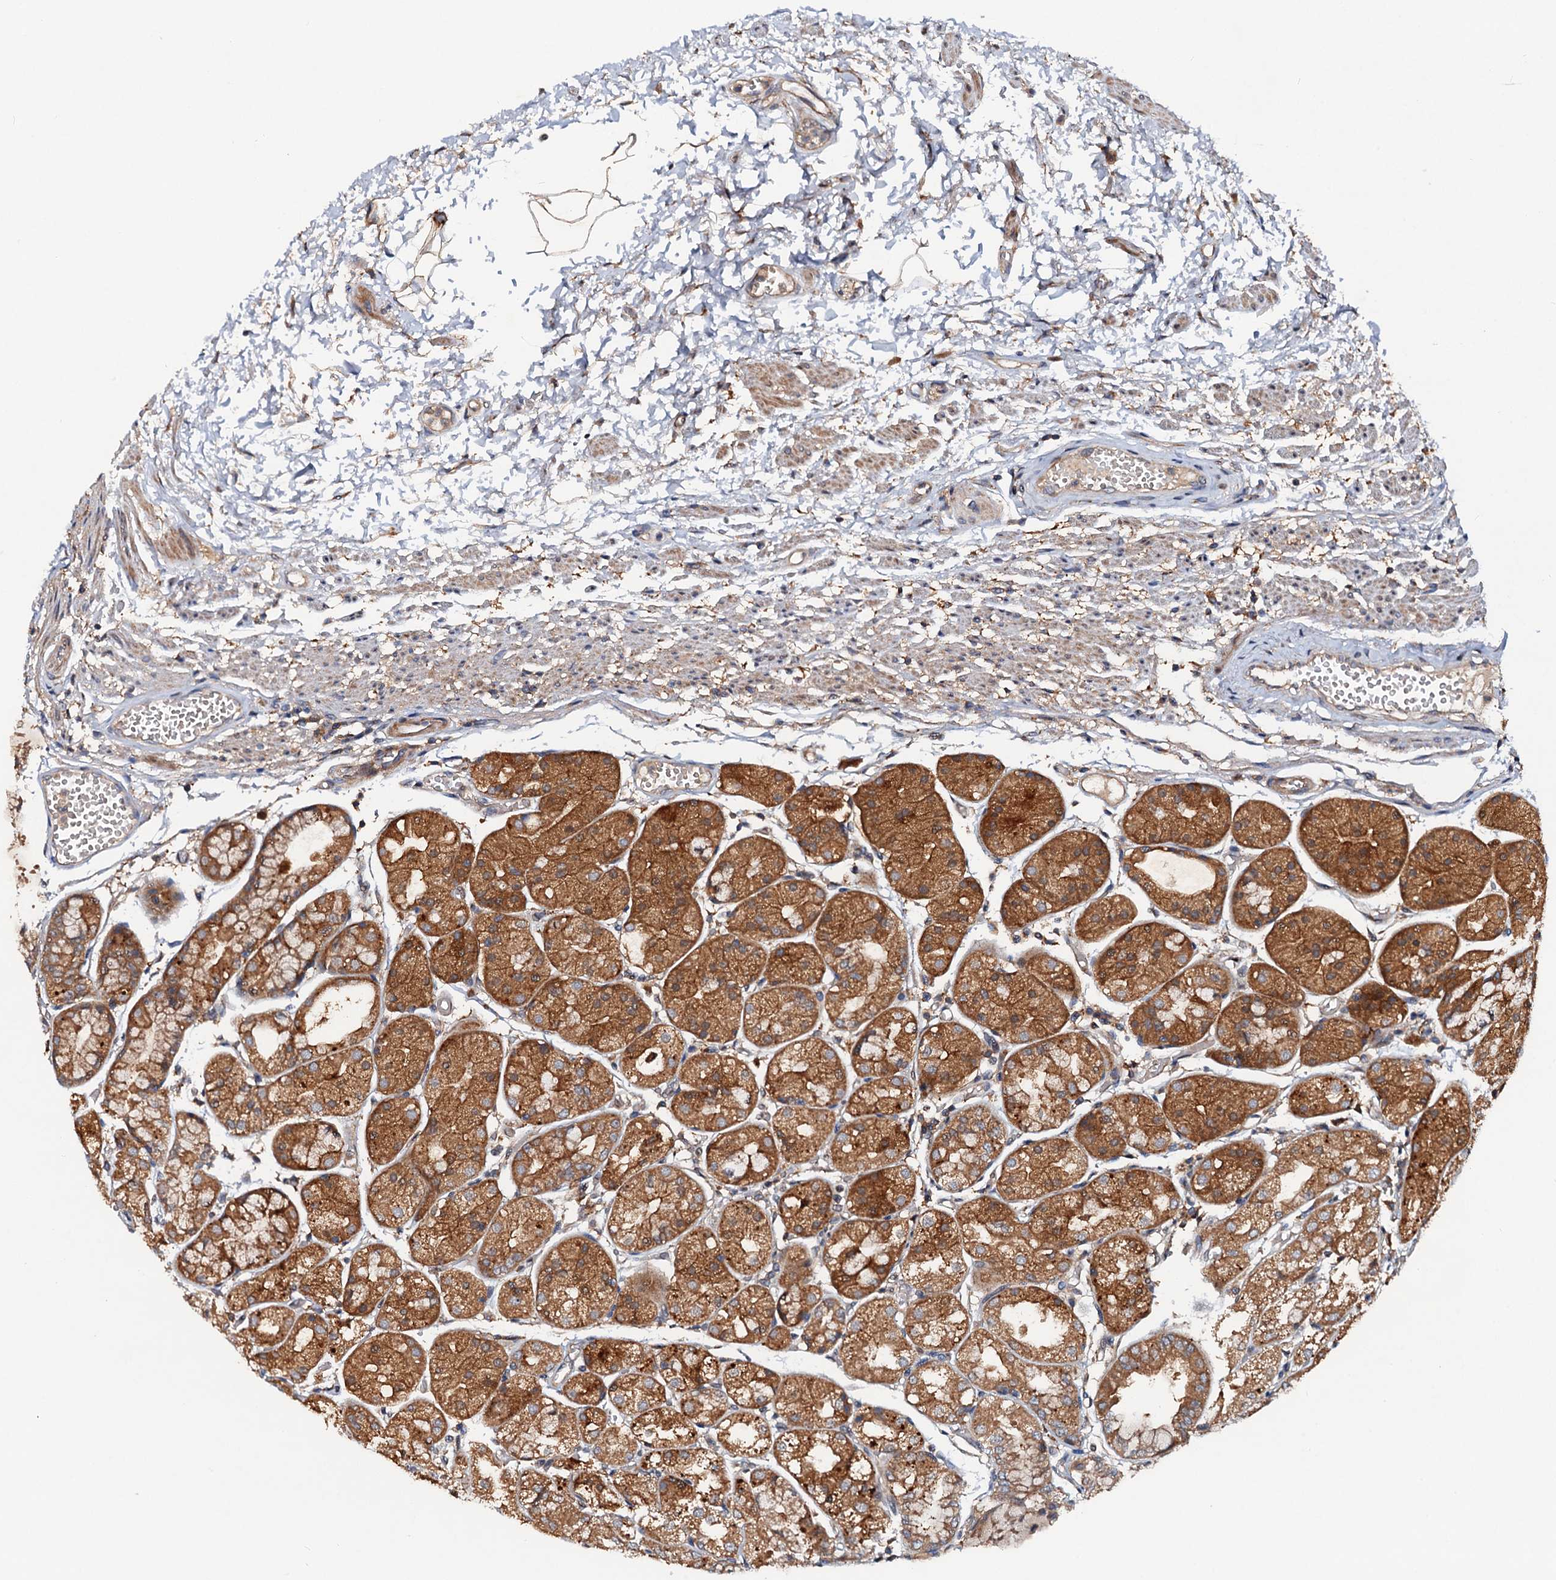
{"staining": {"intensity": "moderate", "quantity": ">75%", "location": "cytoplasmic/membranous"}, "tissue": "stomach", "cell_type": "Glandular cells", "image_type": "normal", "snomed": [{"axis": "morphology", "description": "Normal tissue, NOS"}, {"axis": "topography", "description": "Stomach, upper"}], "caption": "Brown immunohistochemical staining in unremarkable stomach shows moderate cytoplasmic/membranous staining in approximately >75% of glandular cells. (DAB = brown stain, brightfield microscopy at high magnification).", "gene": "EFL1", "patient": {"sex": "male", "age": 72}}